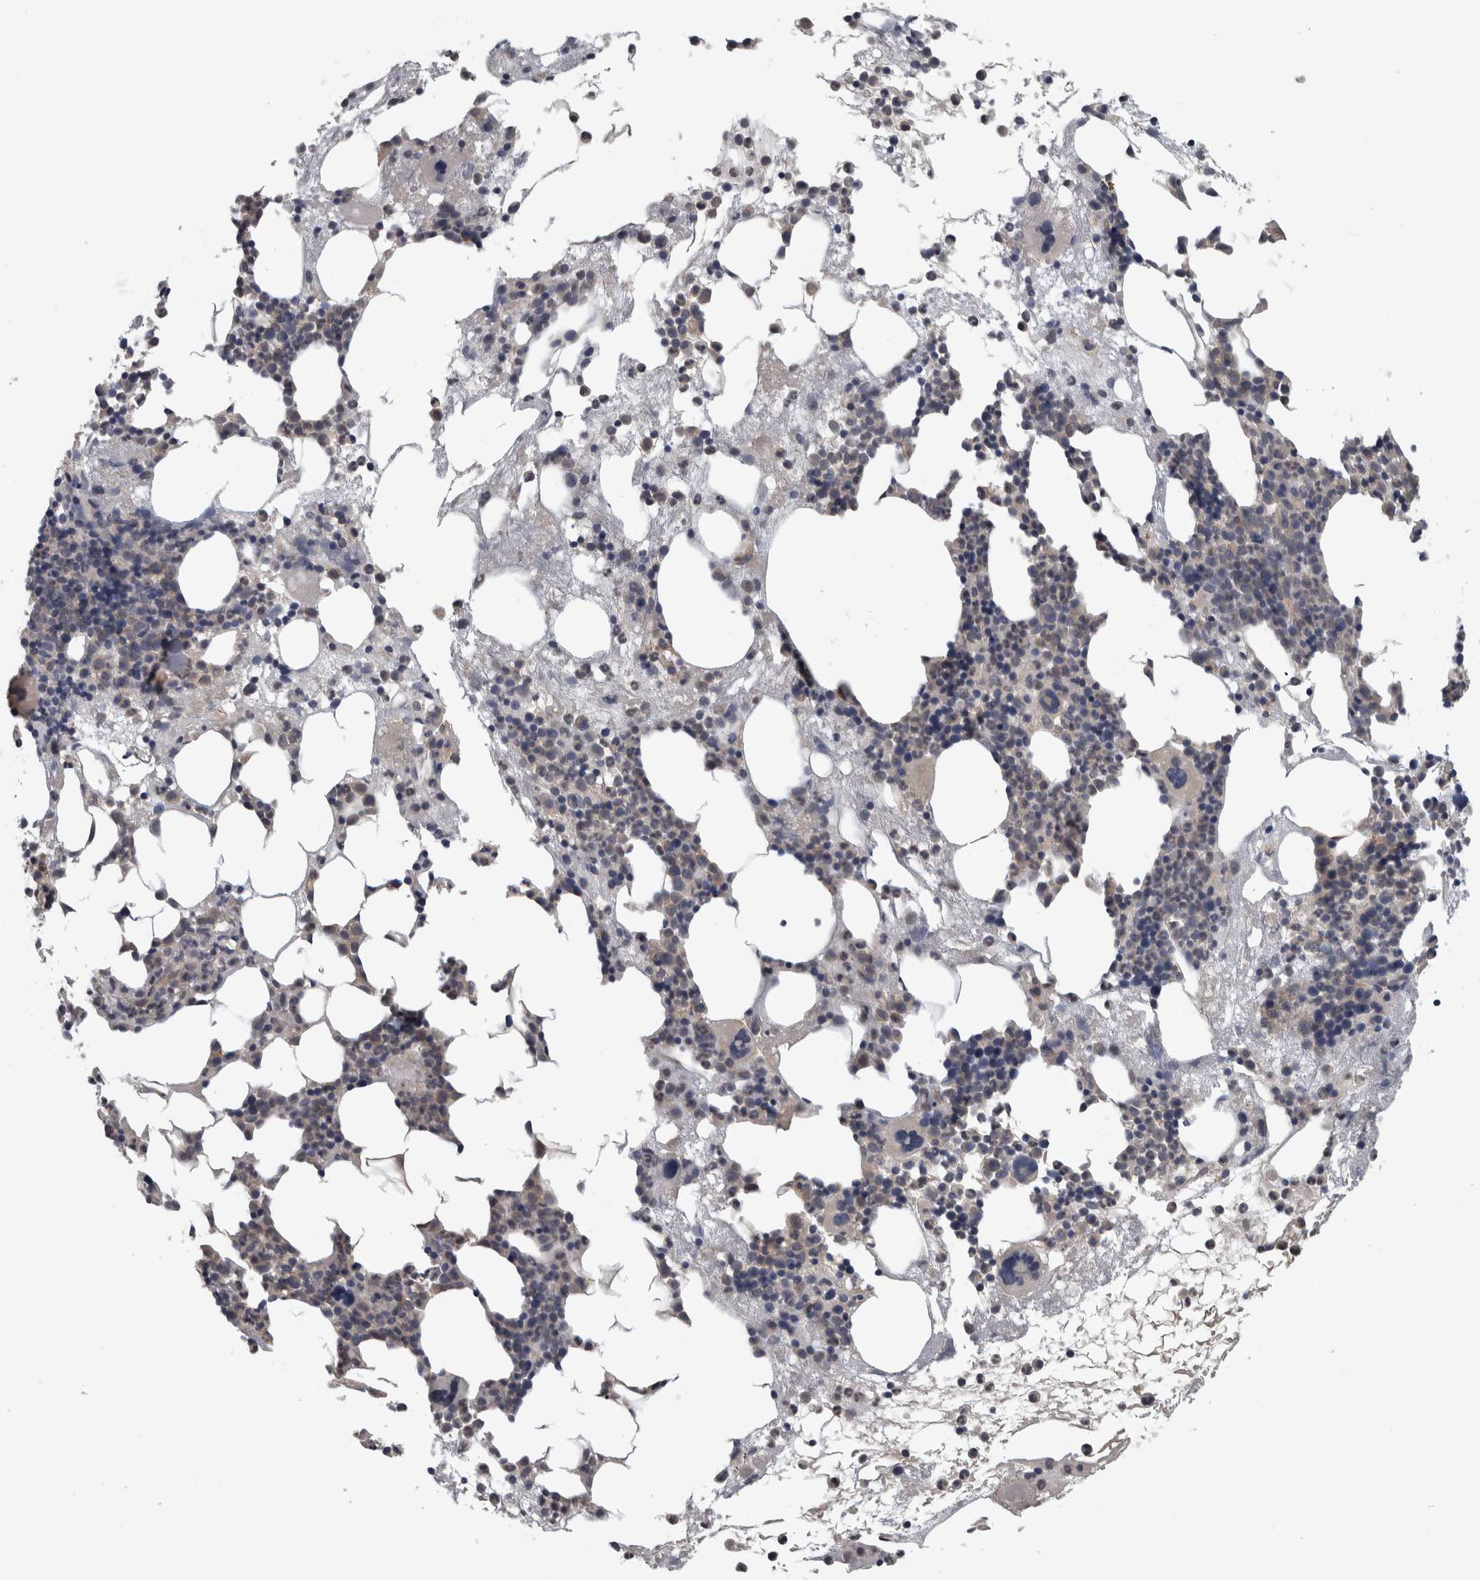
{"staining": {"intensity": "weak", "quantity": "<25%", "location": "nuclear"}, "tissue": "bone marrow", "cell_type": "Hematopoietic cells", "image_type": "normal", "snomed": [{"axis": "morphology", "description": "Normal tissue, NOS"}, {"axis": "morphology", "description": "Inflammation, NOS"}, {"axis": "topography", "description": "Bone marrow"}], "caption": "The immunohistochemistry histopathology image has no significant staining in hematopoietic cells of bone marrow. (DAB (3,3'-diaminobenzidine) IHC, high magnification).", "gene": "NAPRT", "patient": {"sex": "female", "age": 81}}